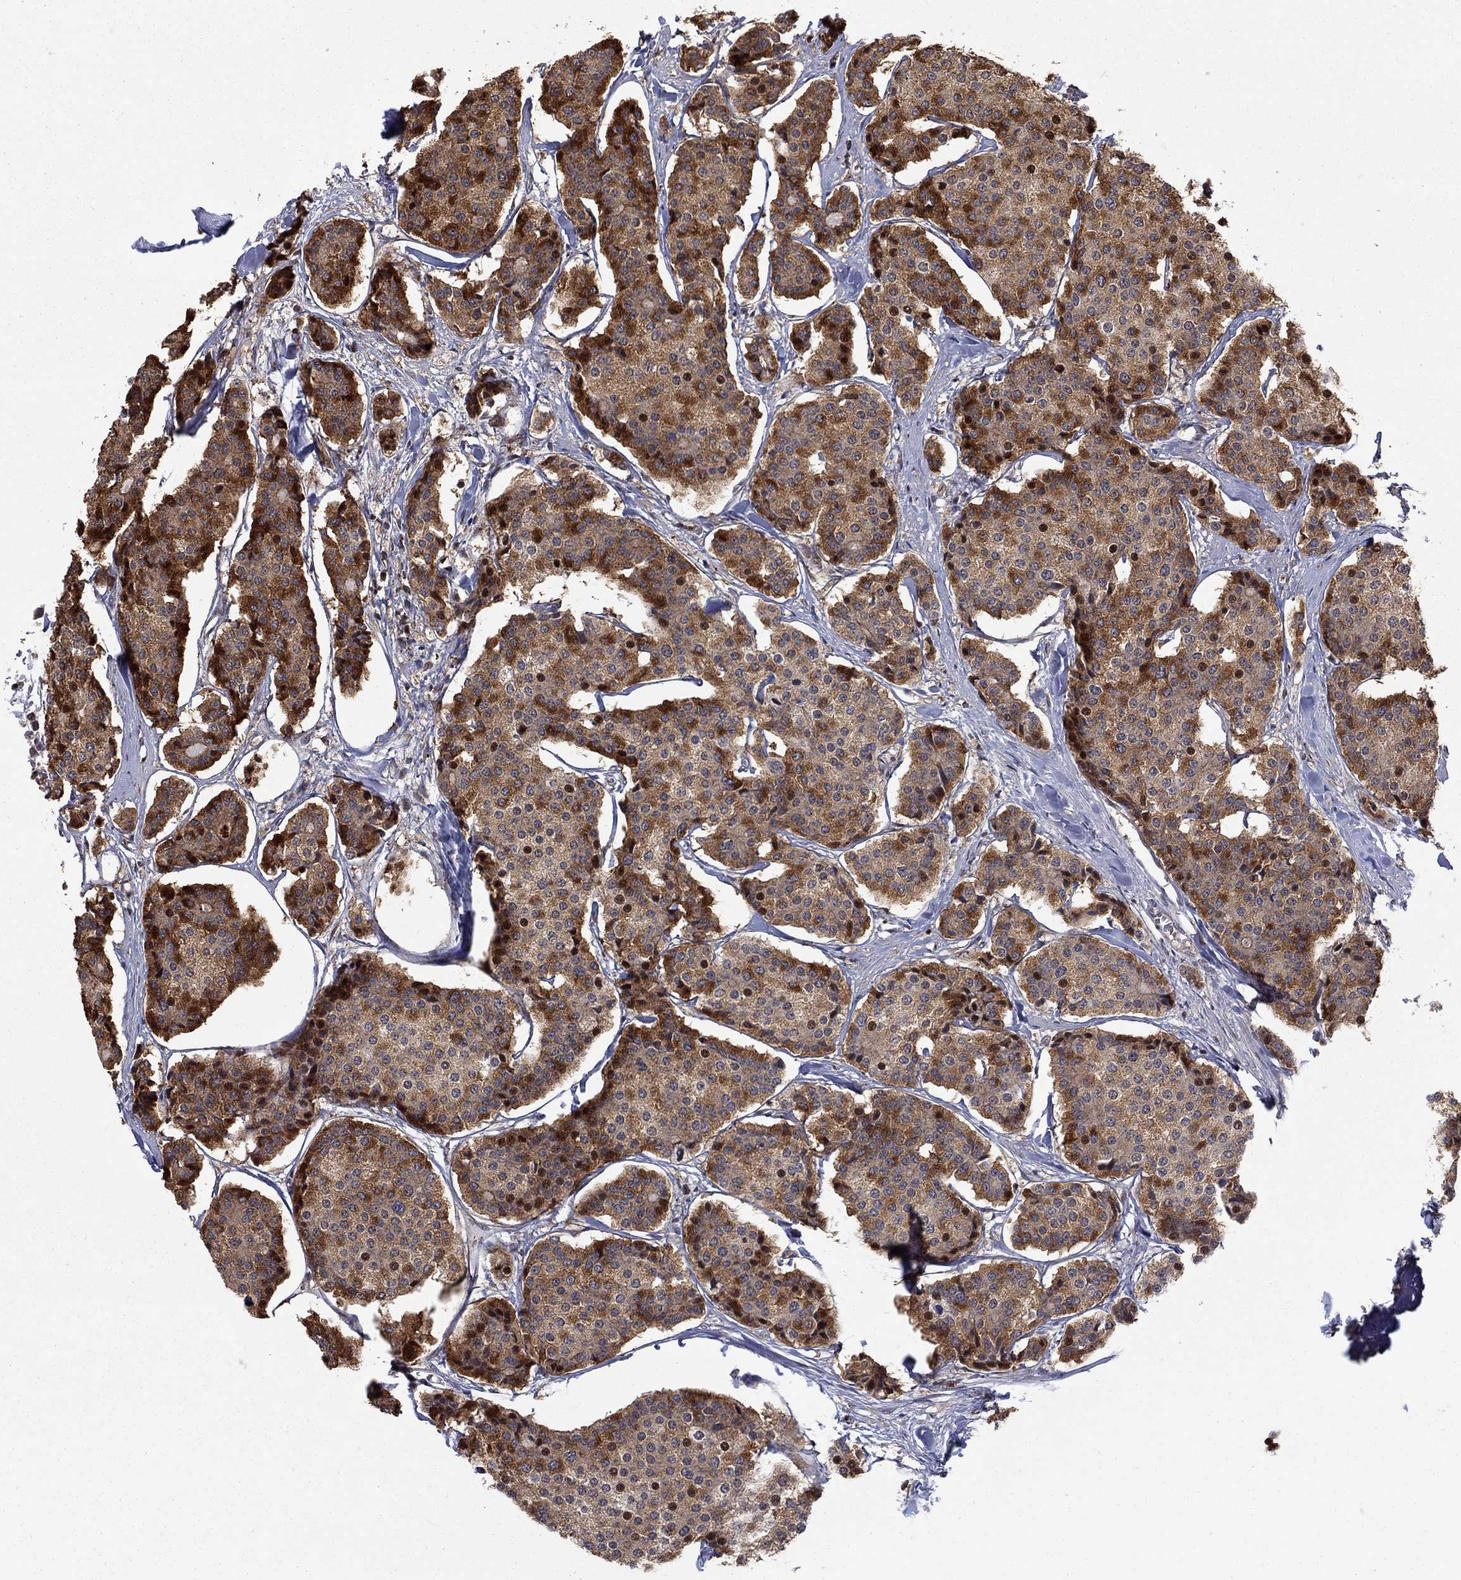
{"staining": {"intensity": "moderate", "quantity": "25%-75%", "location": "cytoplasmic/membranous"}, "tissue": "carcinoid", "cell_type": "Tumor cells", "image_type": "cancer", "snomed": [{"axis": "morphology", "description": "Carcinoid, malignant, NOS"}, {"axis": "topography", "description": "Small intestine"}], "caption": "Tumor cells exhibit medium levels of moderate cytoplasmic/membranous positivity in about 25%-75% of cells in carcinoid (malignant).", "gene": "LPCAT4", "patient": {"sex": "female", "age": 65}}